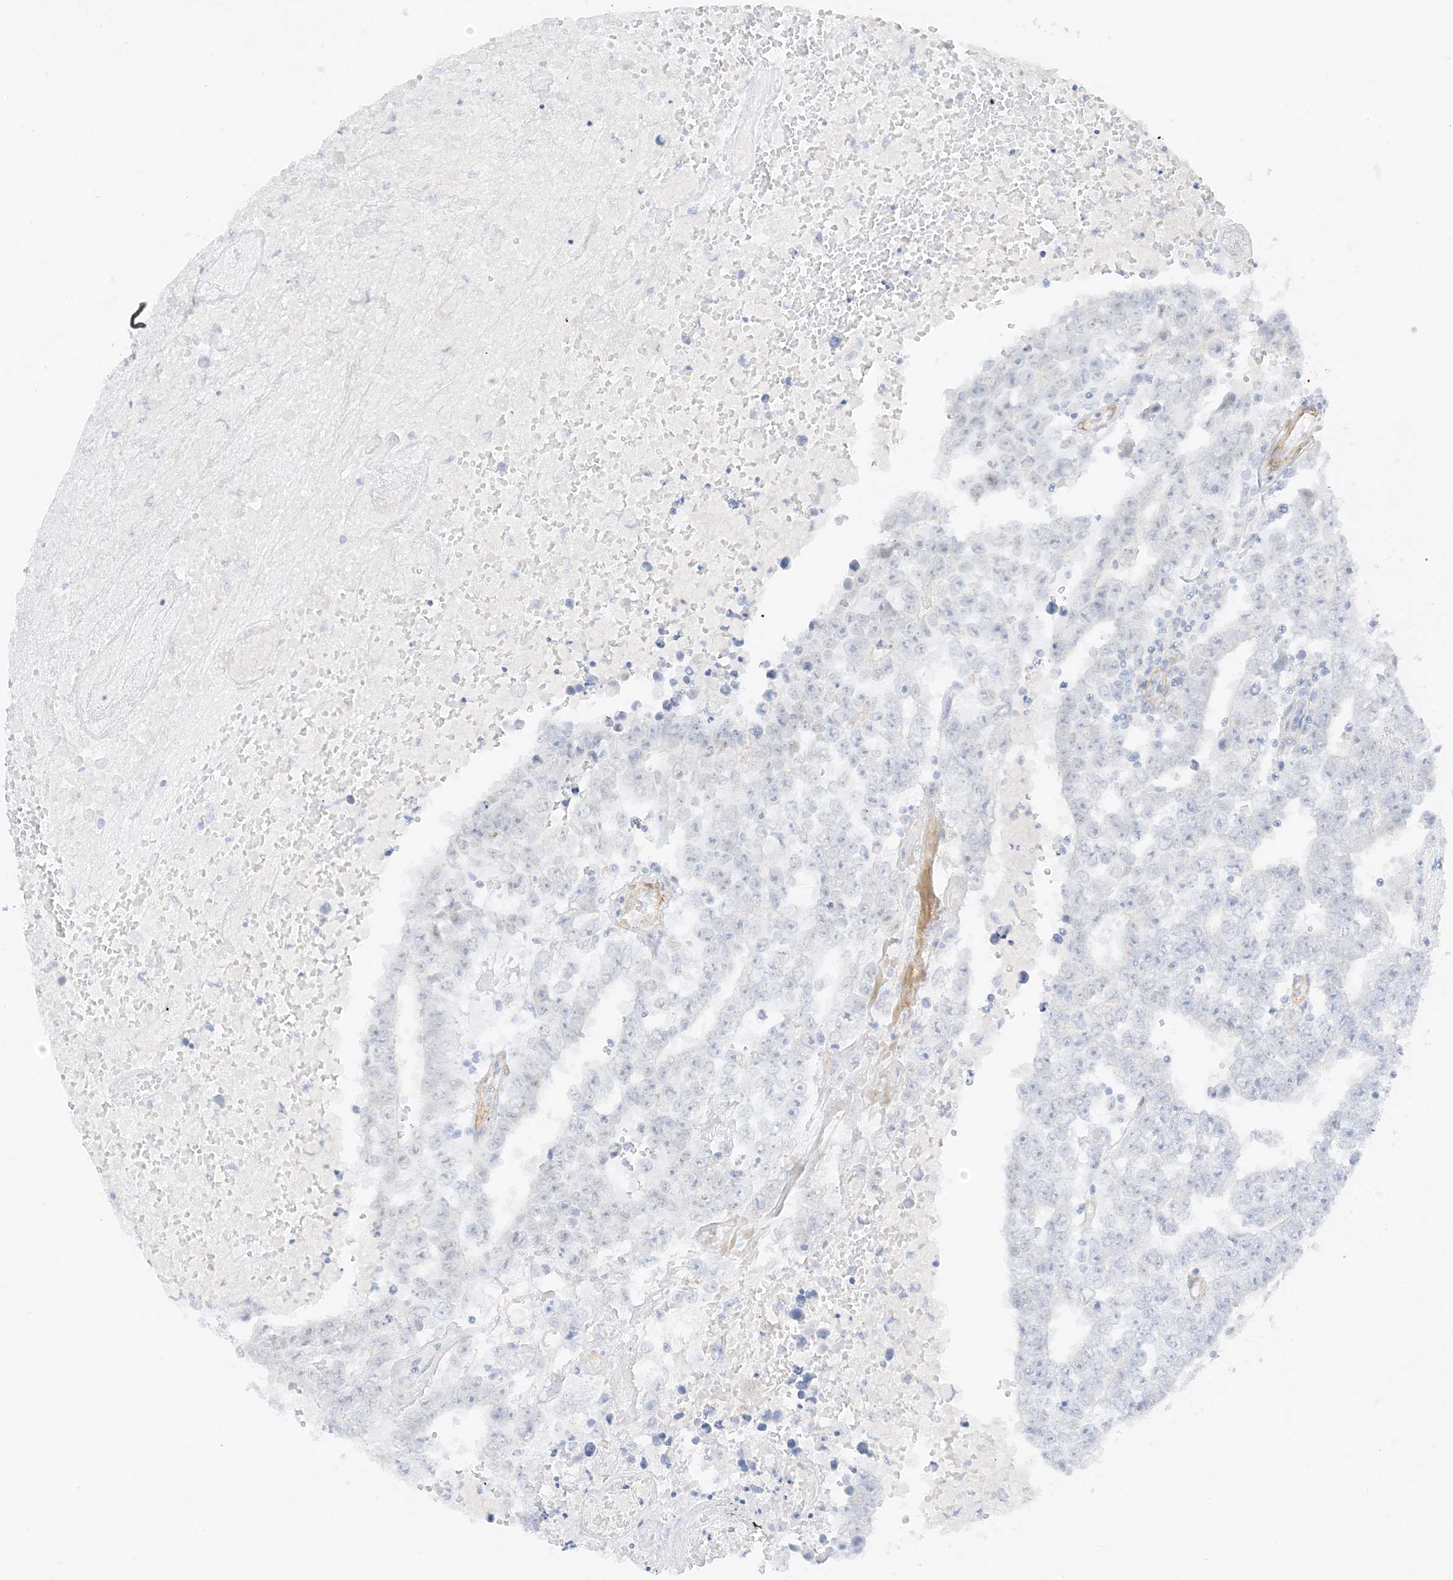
{"staining": {"intensity": "negative", "quantity": "none", "location": "none"}, "tissue": "testis cancer", "cell_type": "Tumor cells", "image_type": "cancer", "snomed": [{"axis": "morphology", "description": "Carcinoma, Embryonal, NOS"}, {"axis": "topography", "description": "Testis"}], "caption": "Testis embryonal carcinoma was stained to show a protein in brown. There is no significant positivity in tumor cells.", "gene": "SLC22A13", "patient": {"sex": "male", "age": 25}}